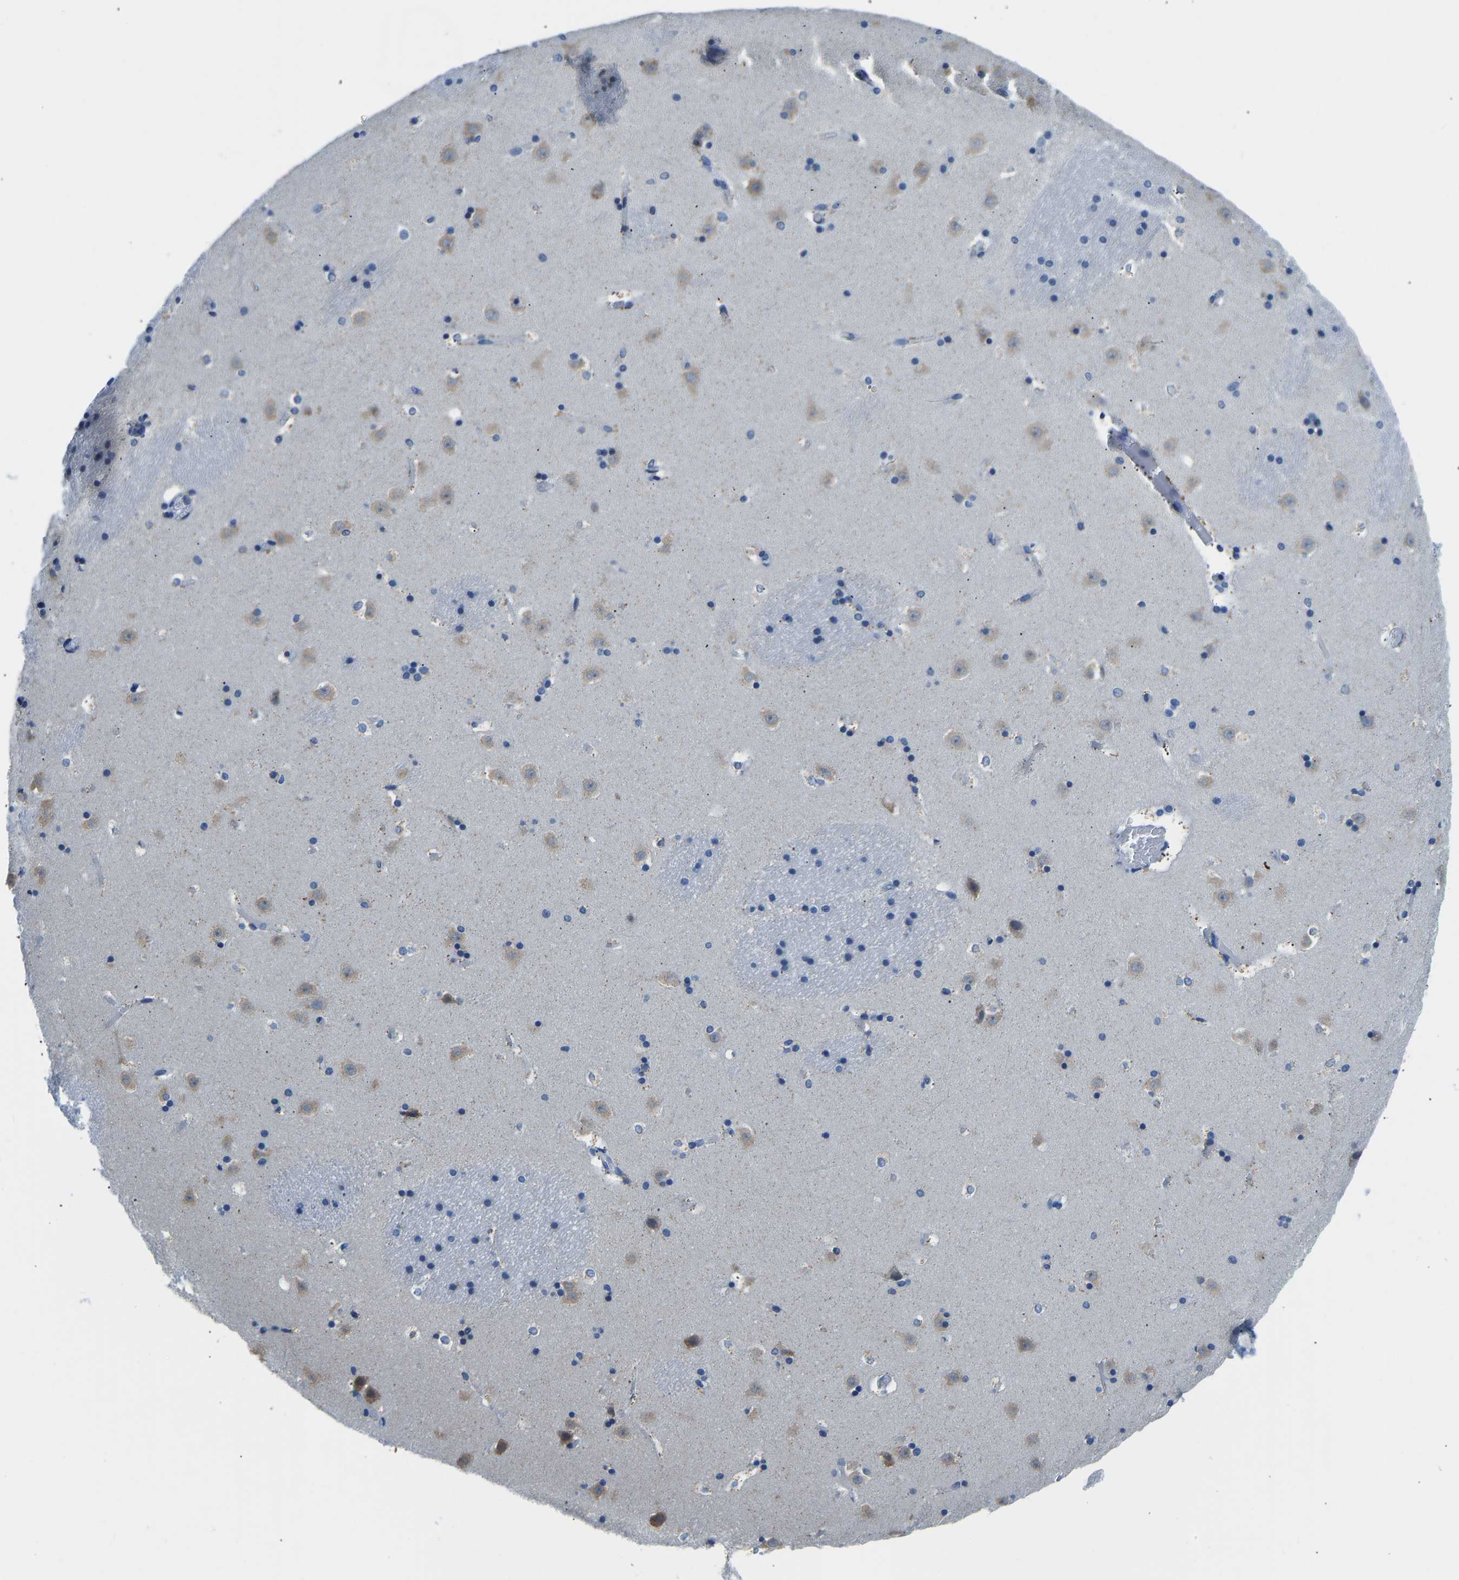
{"staining": {"intensity": "negative", "quantity": "none", "location": "none"}, "tissue": "caudate", "cell_type": "Glial cells", "image_type": "normal", "snomed": [{"axis": "morphology", "description": "Normal tissue, NOS"}, {"axis": "topography", "description": "Lateral ventricle wall"}], "caption": "Unremarkable caudate was stained to show a protein in brown. There is no significant expression in glial cells. The staining was performed using DAB (3,3'-diaminobenzidine) to visualize the protein expression in brown, while the nuclei were stained in blue with hematoxylin (Magnification: 20x).", "gene": "VRK1", "patient": {"sex": "male", "age": 45}}